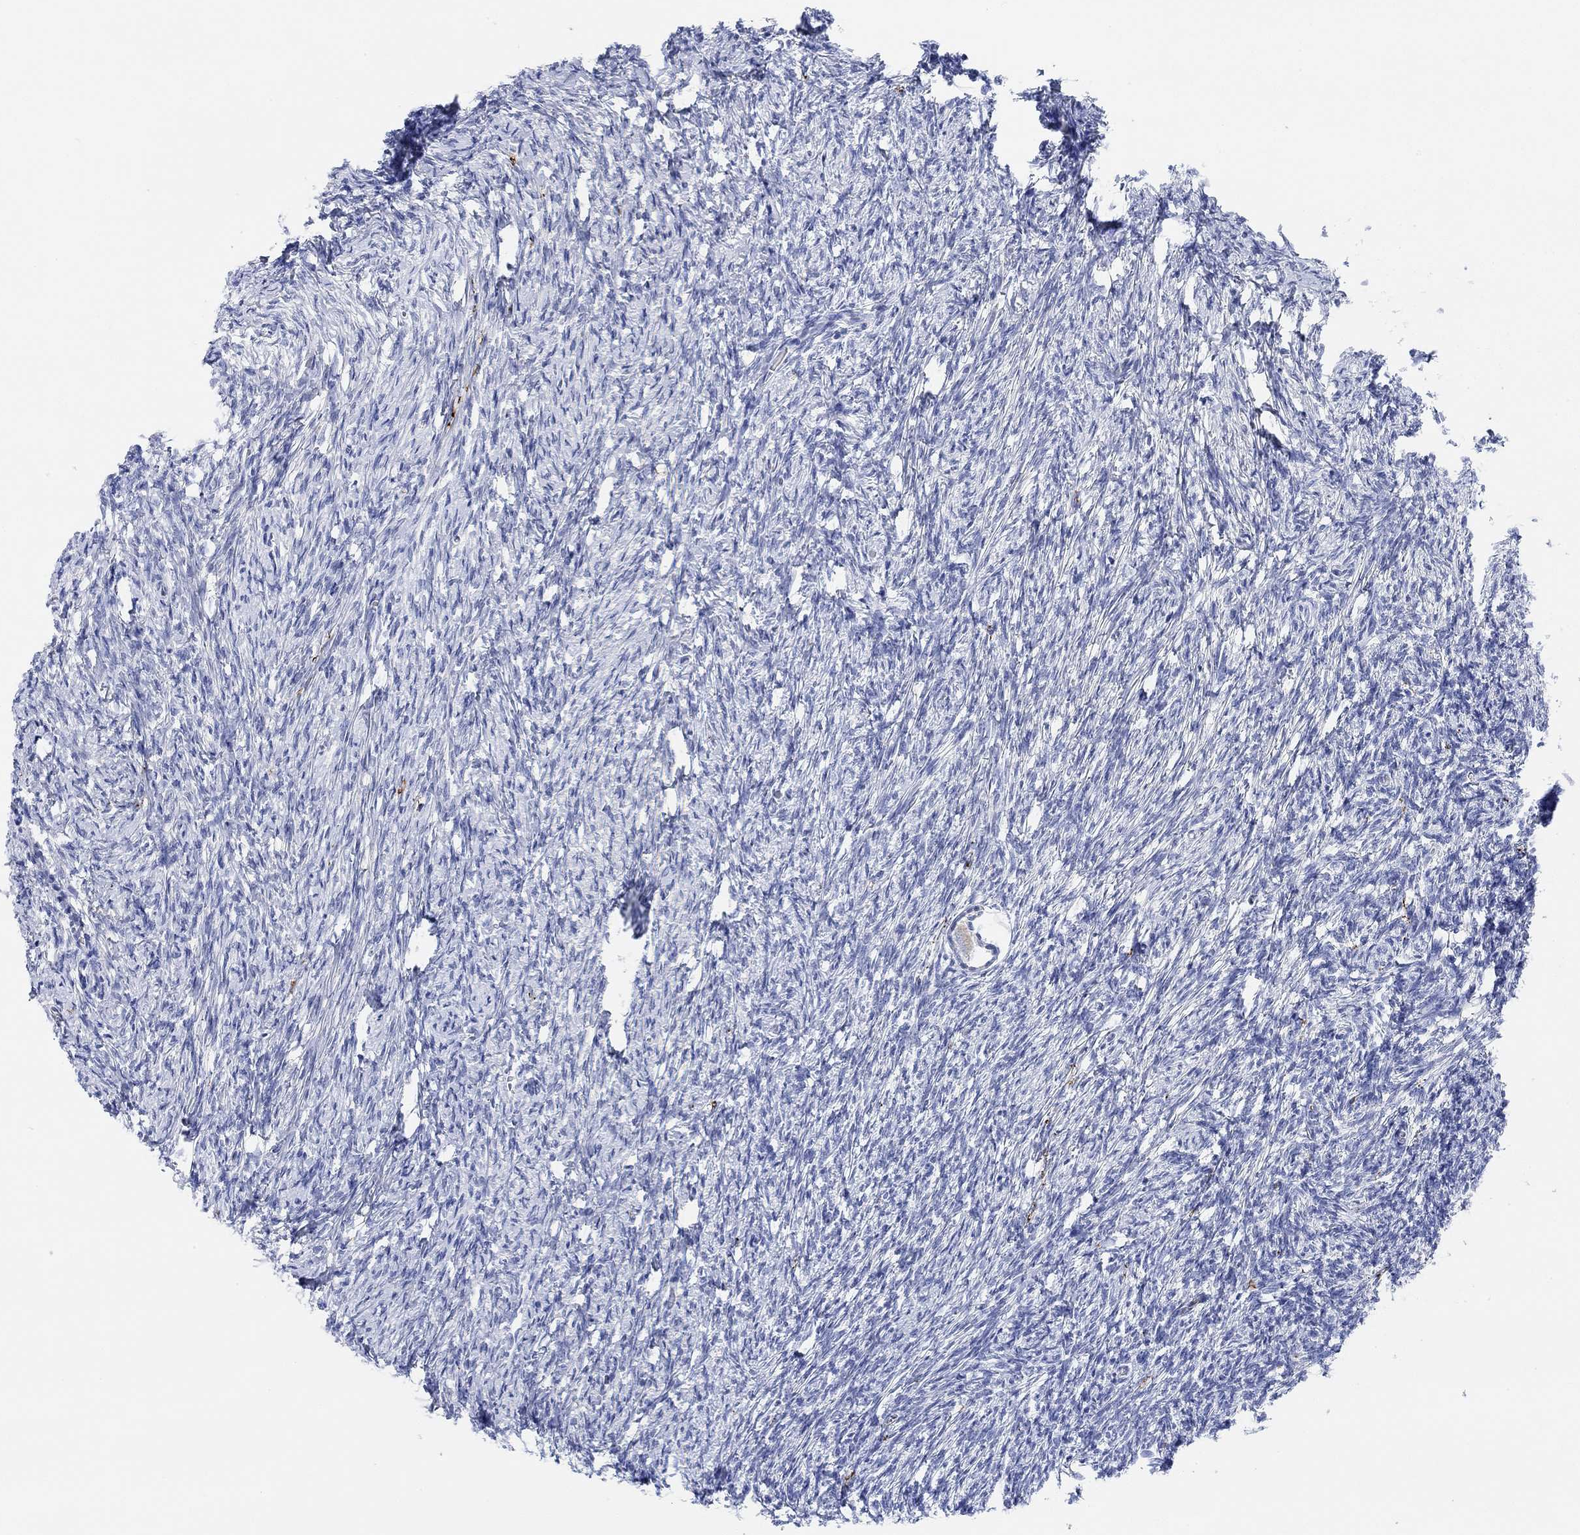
{"staining": {"intensity": "negative", "quantity": "none", "location": "none"}, "tissue": "ovary", "cell_type": "Follicle cells", "image_type": "normal", "snomed": [{"axis": "morphology", "description": "Normal tissue, NOS"}, {"axis": "topography", "description": "Ovary"}], "caption": "Immunohistochemical staining of benign human ovary reveals no significant positivity in follicle cells.", "gene": "VAT1L", "patient": {"sex": "female", "age": 39}}